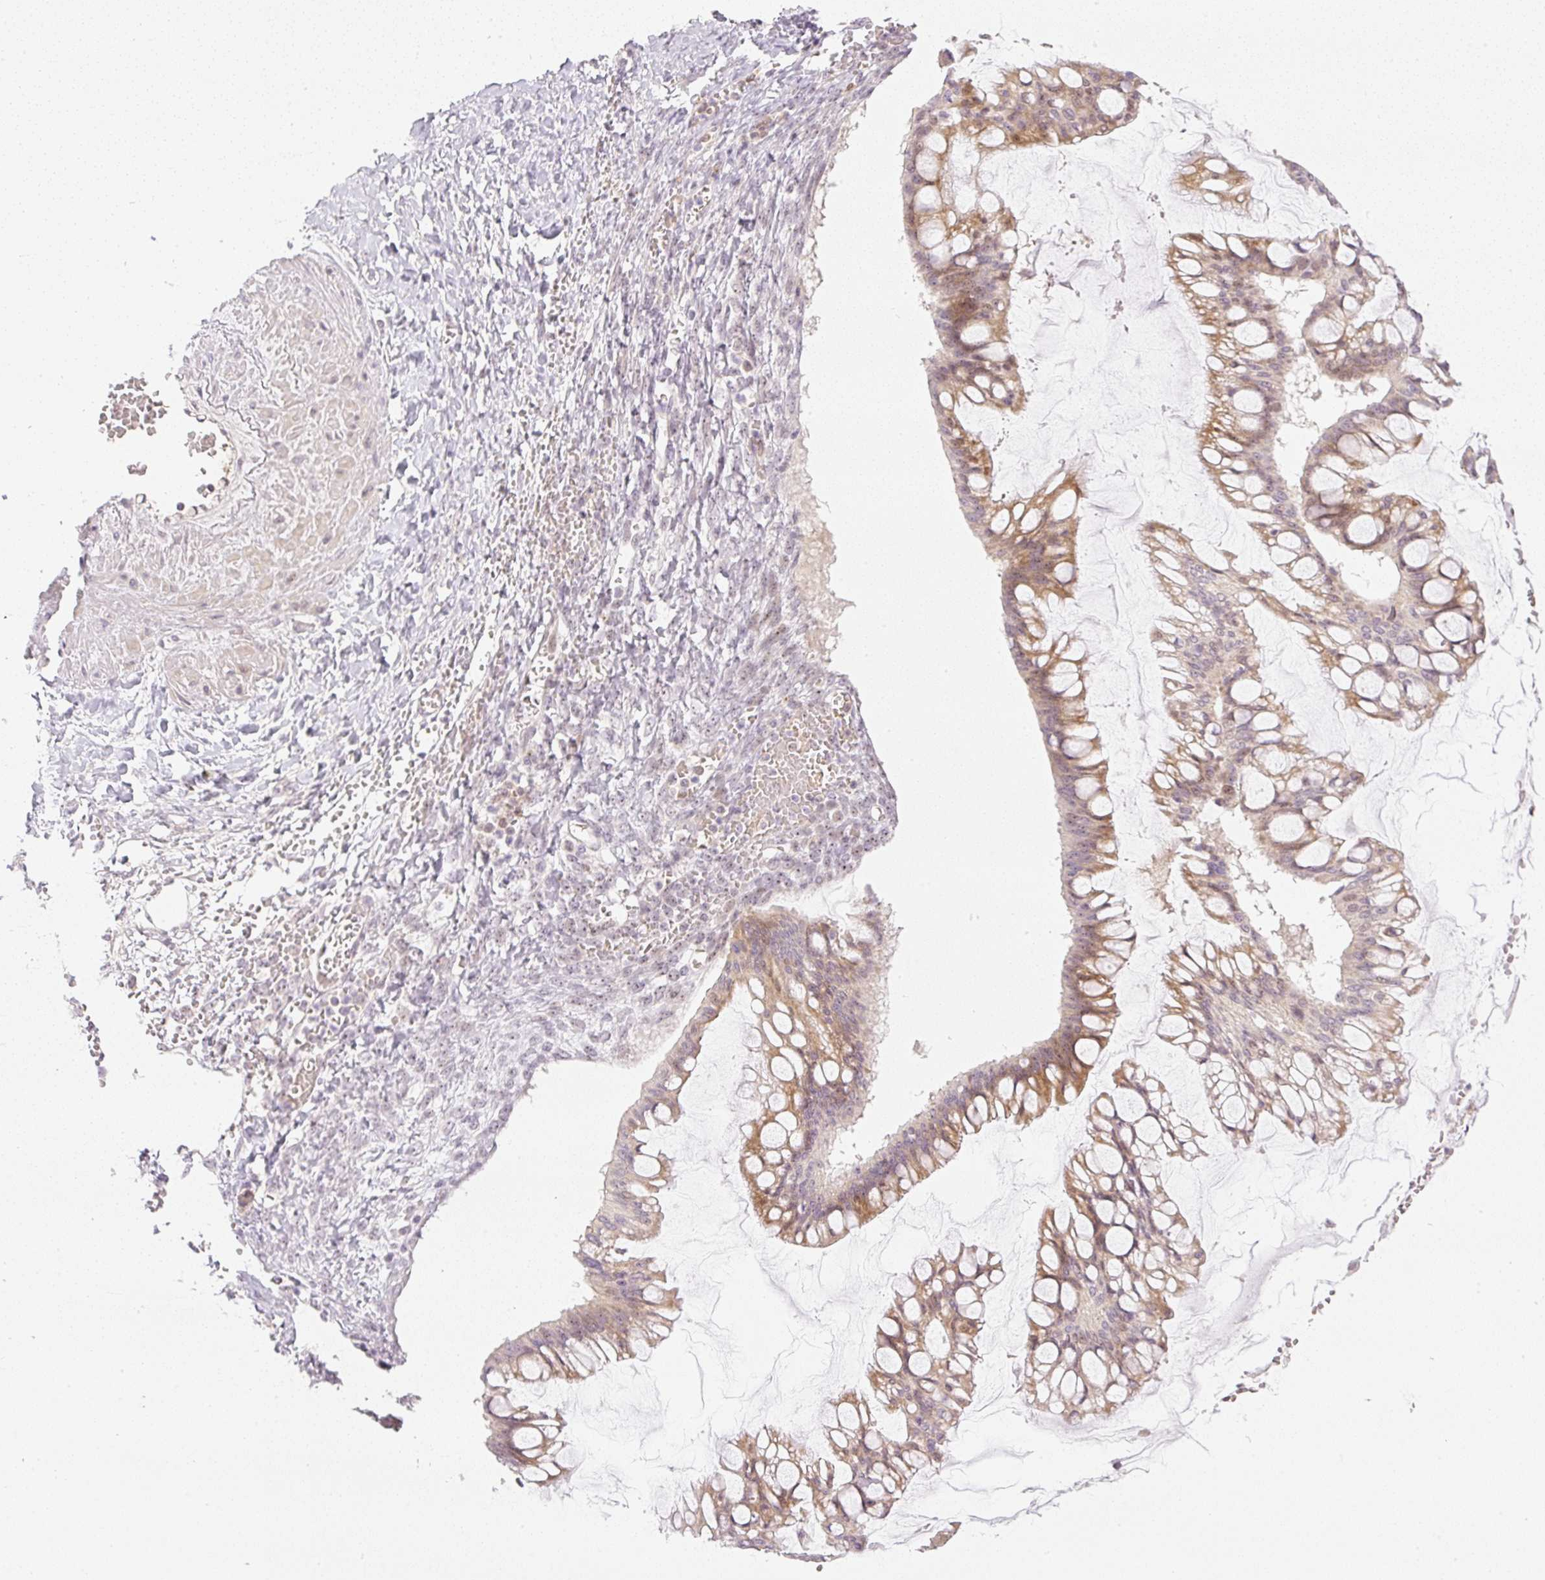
{"staining": {"intensity": "moderate", "quantity": "25%-75%", "location": "cytoplasmic/membranous,nuclear"}, "tissue": "ovarian cancer", "cell_type": "Tumor cells", "image_type": "cancer", "snomed": [{"axis": "morphology", "description": "Cystadenocarcinoma, mucinous, NOS"}, {"axis": "topography", "description": "Ovary"}], "caption": "Ovarian cancer was stained to show a protein in brown. There is medium levels of moderate cytoplasmic/membranous and nuclear expression in about 25%-75% of tumor cells.", "gene": "AAR2", "patient": {"sex": "female", "age": 73}}